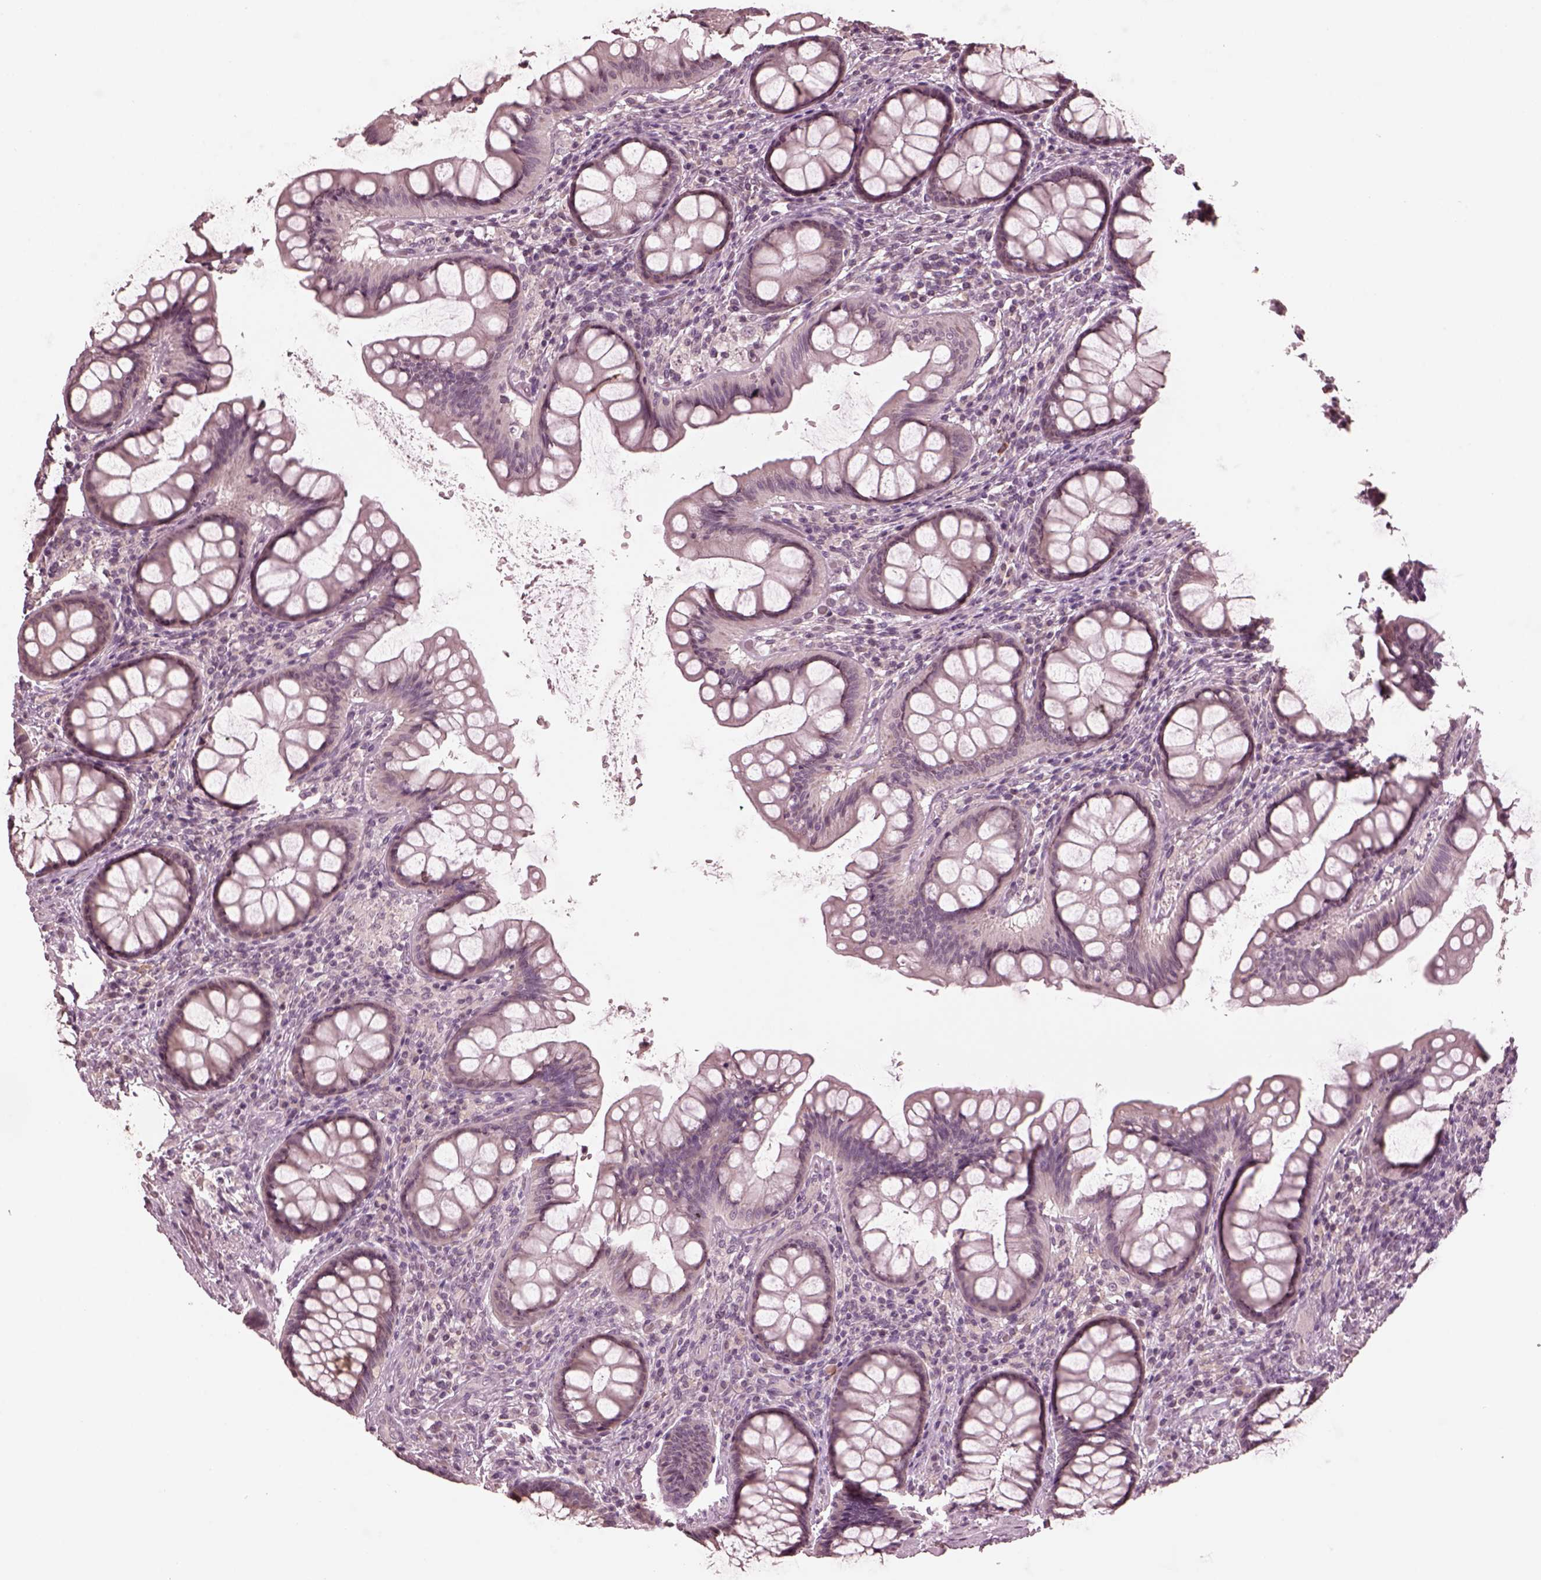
{"staining": {"intensity": "negative", "quantity": "none", "location": "none"}, "tissue": "colon", "cell_type": "Endothelial cells", "image_type": "normal", "snomed": [{"axis": "morphology", "description": "Normal tissue, NOS"}, {"axis": "topography", "description": "Colon"}], "caption": "High power microscopy photomicrograph of an immunohistochemistry (IHC) micrograph of normal colon, revealing no significant staining in endothelial cells.", "gene": "RGS7", "patient": {"sex": "female", "age": 65}}